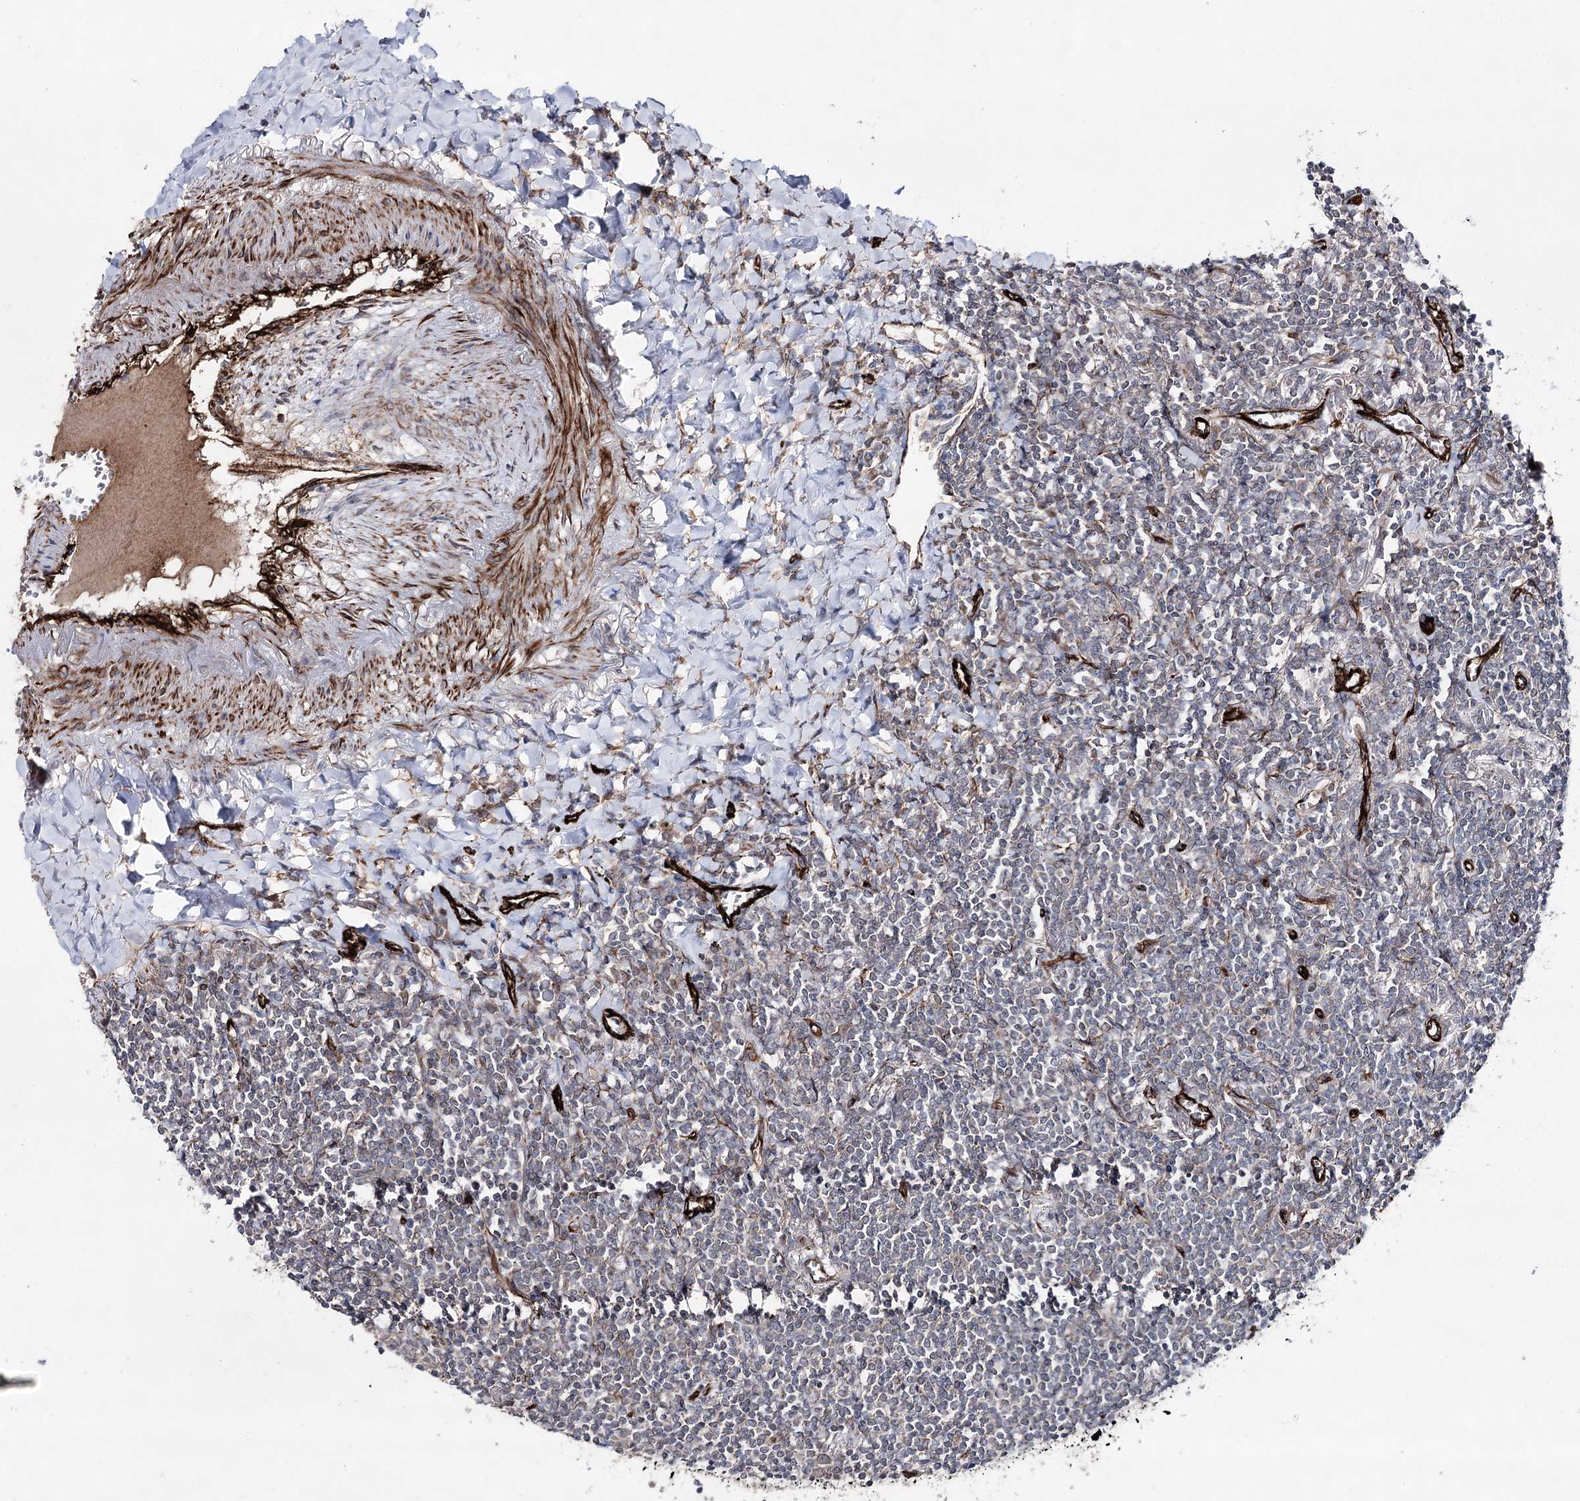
{"staining": {"intensity": "negative", "quantity": "none", "location": "none"}, "tissue": "lymphoma", "cell_type": "Tumor cells", "image_type": "cancer", "snomed": [{"axis": "morphology", "description": "Malignant lymphoma, non-Hodgkin's type, Low grade"}, {"axis": "topography", "description": "Lung"}], "caption": "Immunohistochemistry (IHC) micrograph of neoplastic tissue: human lymphoma stained with DAB displays no significant protein positivity in tumor cells.", "gene": "MIB1", "patient": {"sex": "female", "age": 71}}